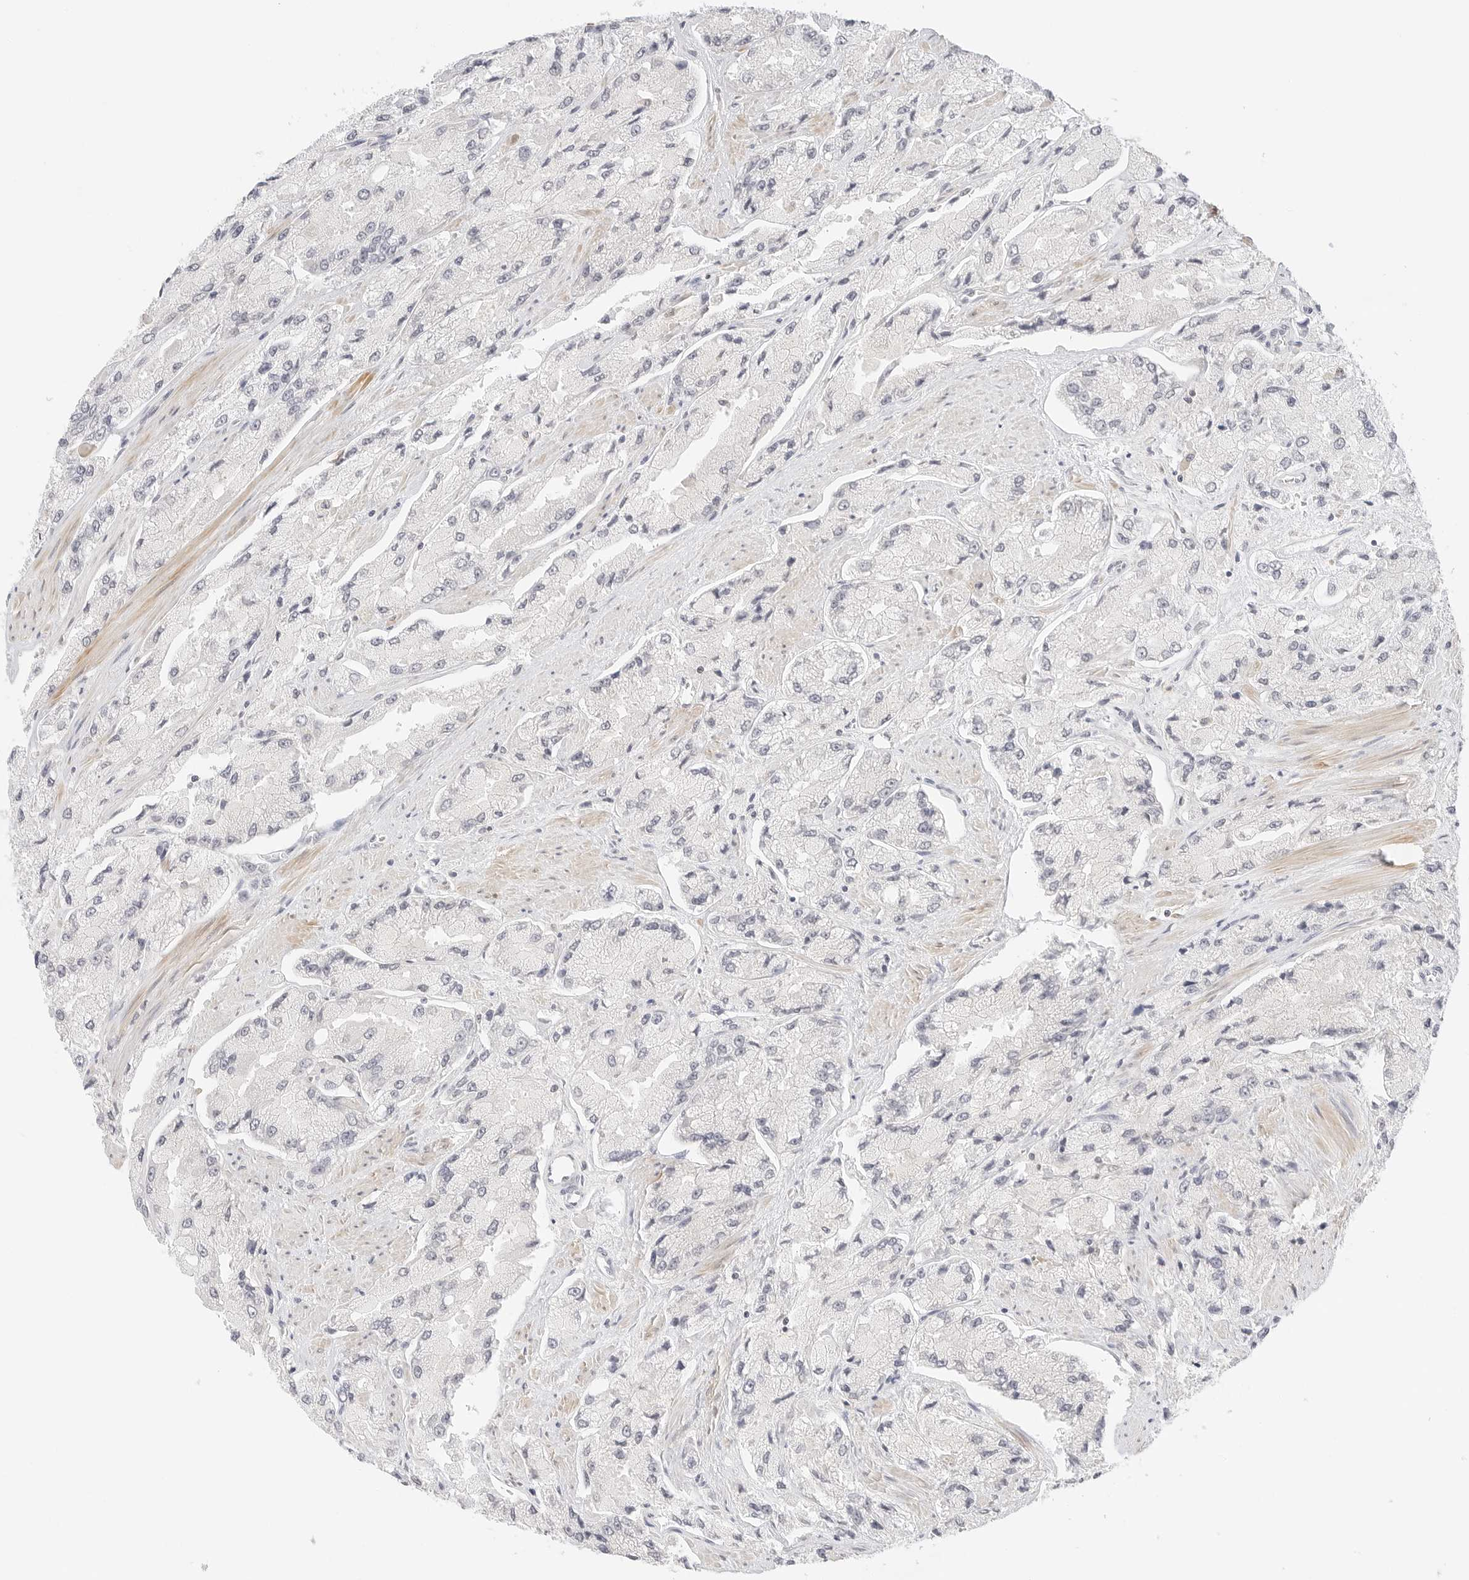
{"staining": {"intensity": "negative", "quantity": "none", "location": "none"}, "tissue": "prostate cancer", "cell_type": "Tumor cells", "image_type": "cancer", "snomed": [{"axis": "morphology", "description": "Adenocarcinoma, High grade"}, {"axis": "topography", "description": "Prostate"}], "caption": "Tumor cells are negative for protein expression in human high-grade adenocarcinoma (prostate).", "gene": "GNAS", "patient": {"sex": "male", "age": 58}}